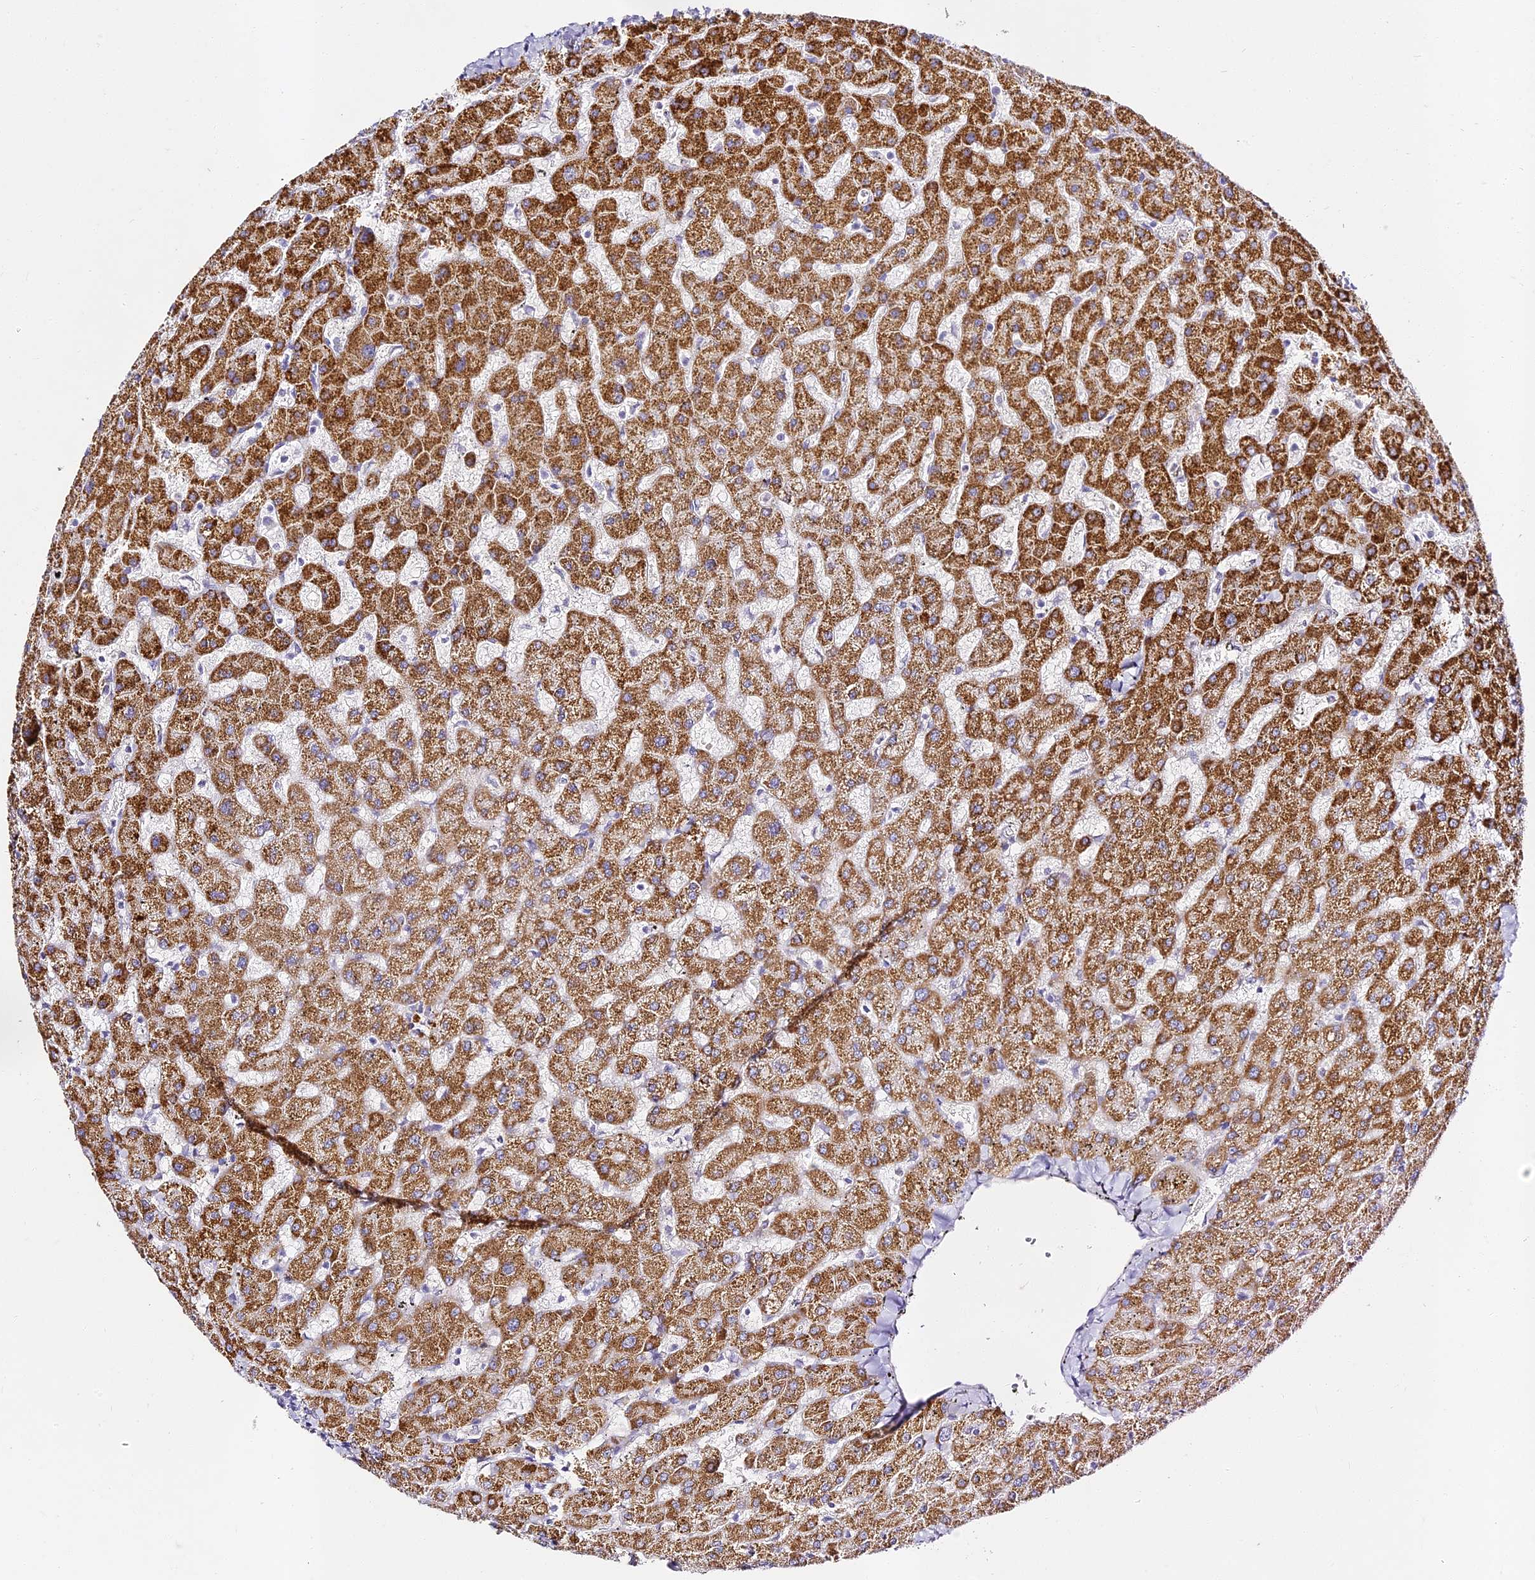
{"staining": {"intensity": "negative", "quantity": "none", "location": "none"}, "tissue": "liver", "cell_type": "Cholangiocytes", "image_type": "normal", "snomed": [{"axis": "morphology", "description": "Normal tissue, NOS"}, {"axis": "topography", "description": "Liver"}], "caption": "Cholangiocytes are negative for protein expression in unremarkable human liver. The staining was performed using DAB (3,3'-diaminobenzidine) to visualize the protein expression in brown, while the nuclei were stained in blue with hematoxylin (Magnification: 20x).", "gene": "ALPG", "patient": {"sex": "female", "age": 63}}